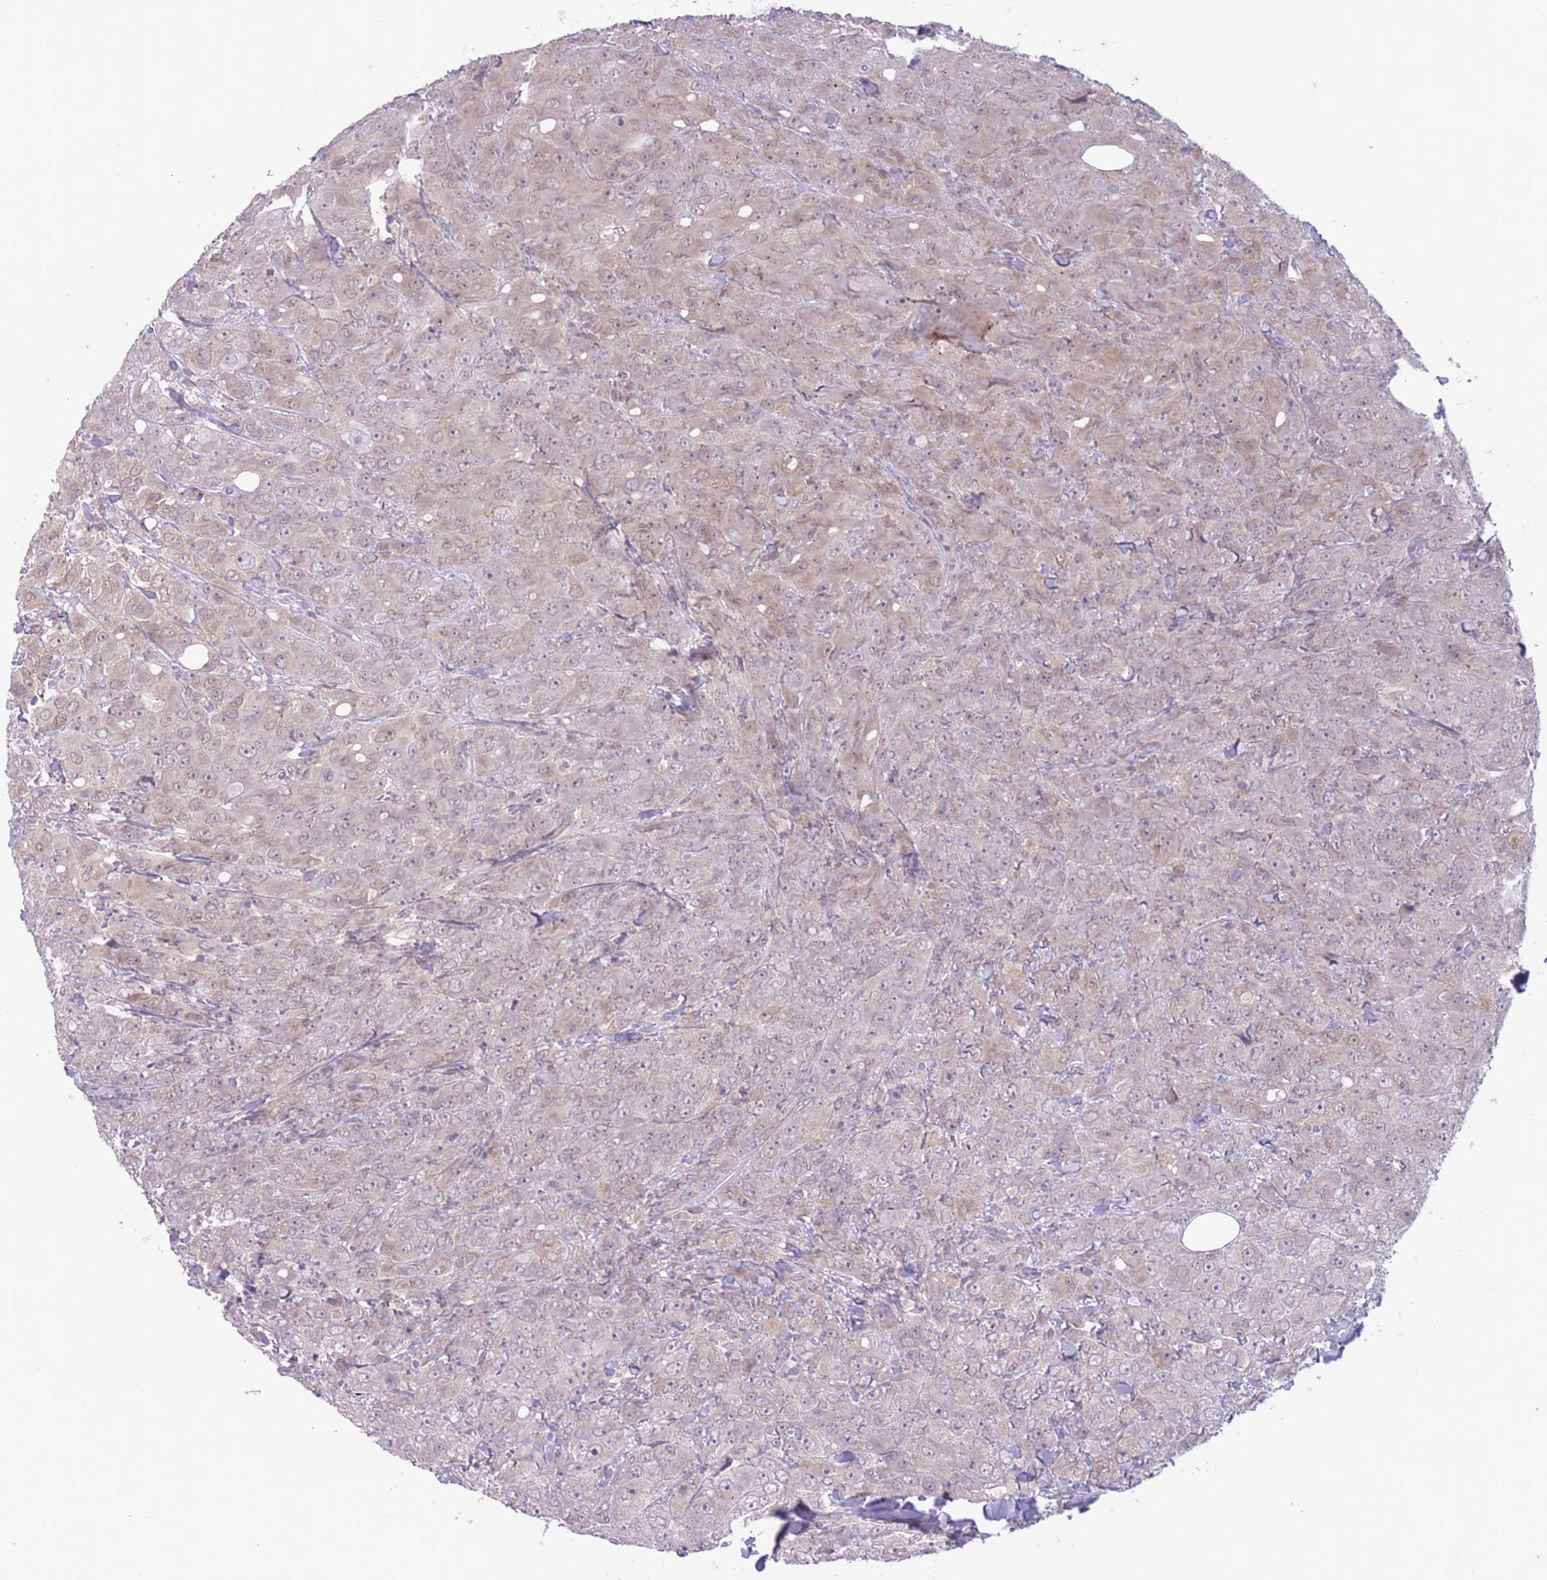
{"staining": {"intensity": "weak", "quantity": "<25%", "location": "cytoplasmic/membranous"}, "tissue": "breast cancer", "cell_type": "Tumor cells", "image_type": "cancer", "snomed": [{"axis": "morphology", "description": "Duct carcinoma"}, {"axis": "topography", "description": "Breast"}], "caption": "IHC photomicrograph of neoplastic tissue: human breast cancer (intraductal carcinoma) stained with DAB exhibits no significant protein expression in tumor cells.", "gene": "ARPIN", "patient": {"sex": "female", "age": 43}}